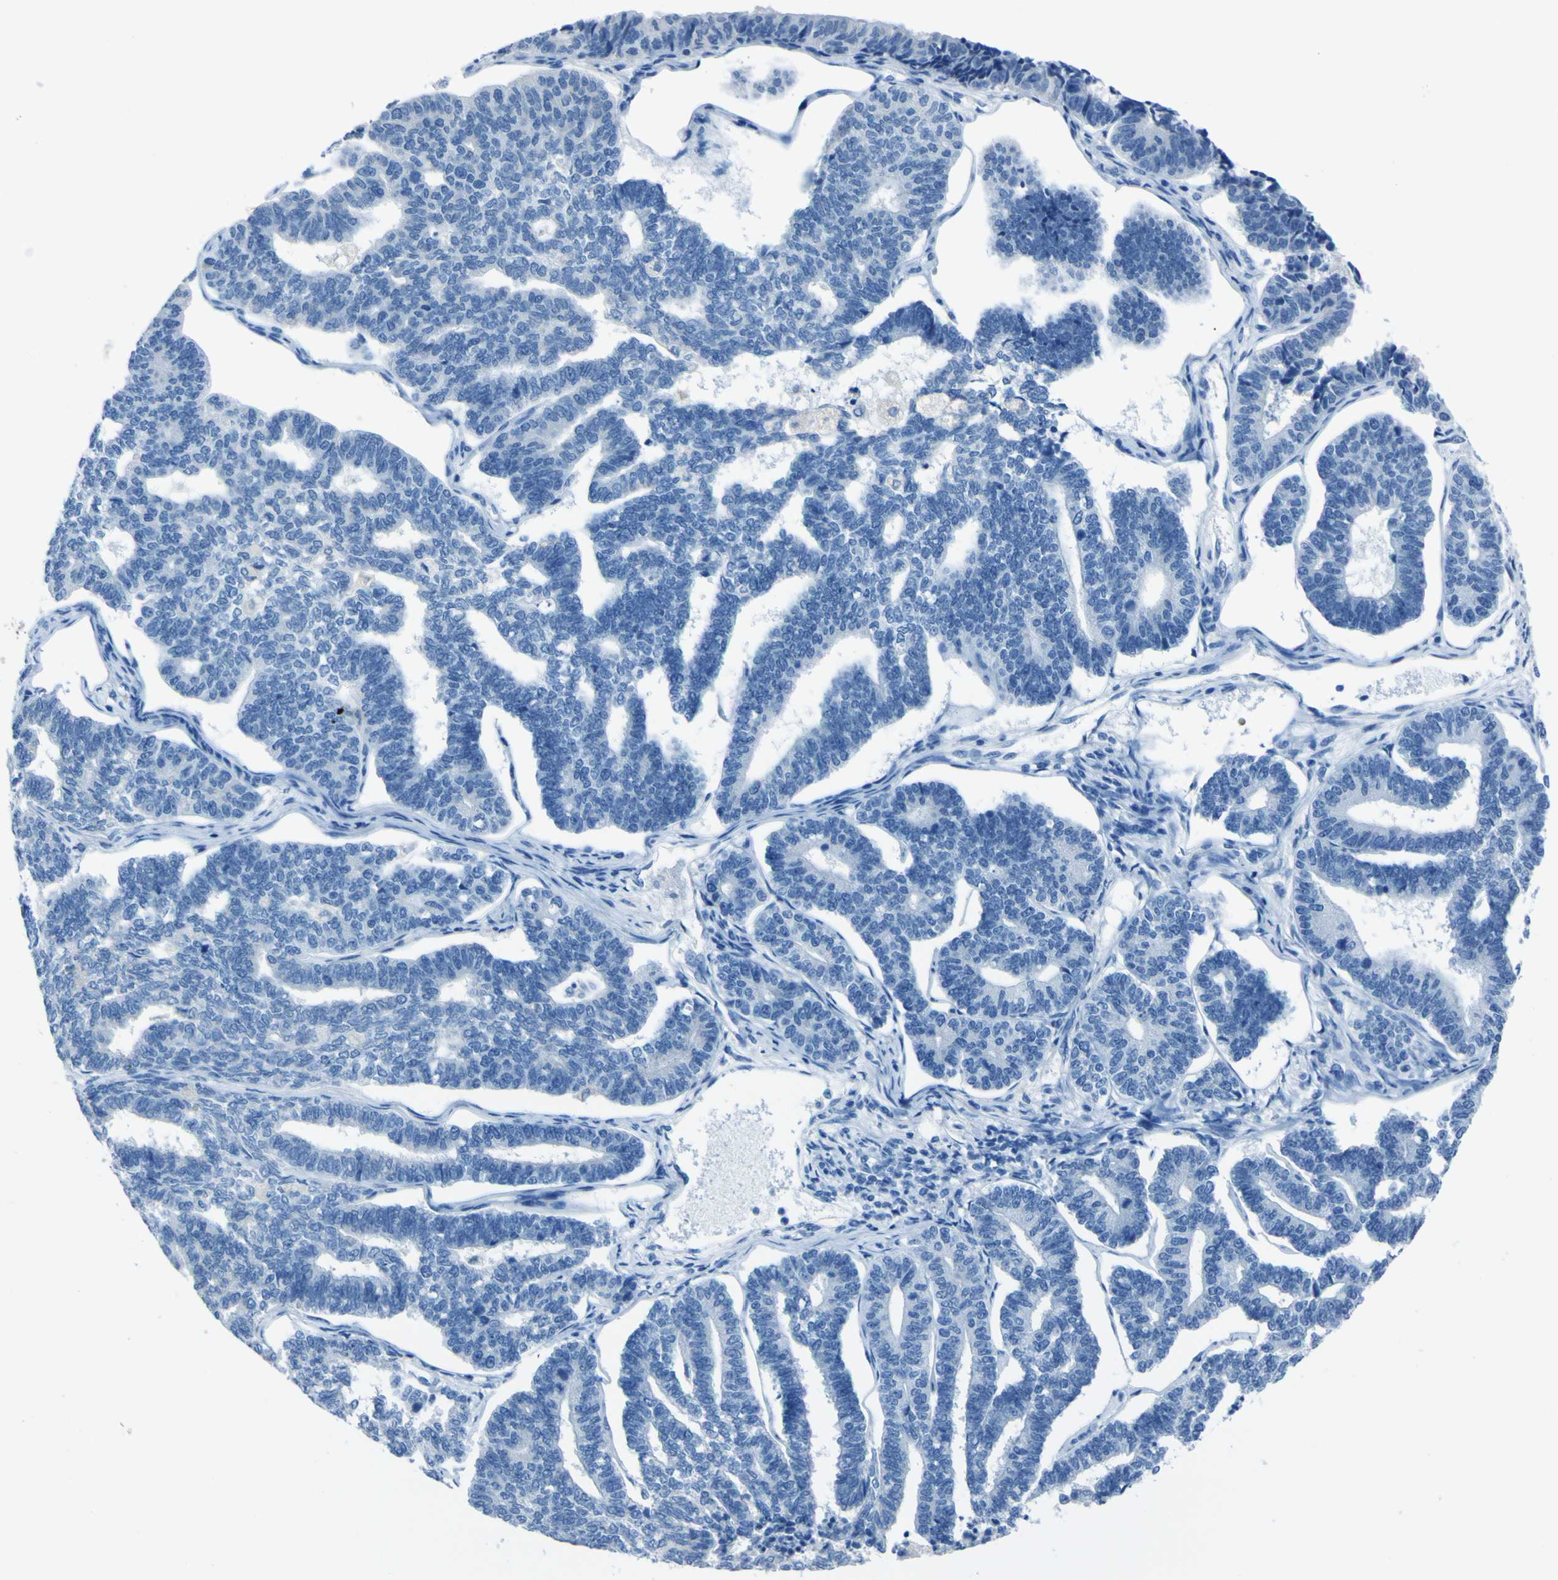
{"staining": {"intensity": "negative", "quantity": "none", "location": "none"}, "tissue": "endometrial cancer", "cell_type": "Tumor cells", "image_type": "cancer", "snomed": [{"axis": "morphology", "description": "Adenocarcinoma, NOS"}, {"axis": "topography", "description": "Endometrium"}], "caption": "A photomicrograph of human endometrial cancer is negative for staining in tumor cells.", "gene": "PHKG1", "patient": {"sex": "female", "age": 70}}